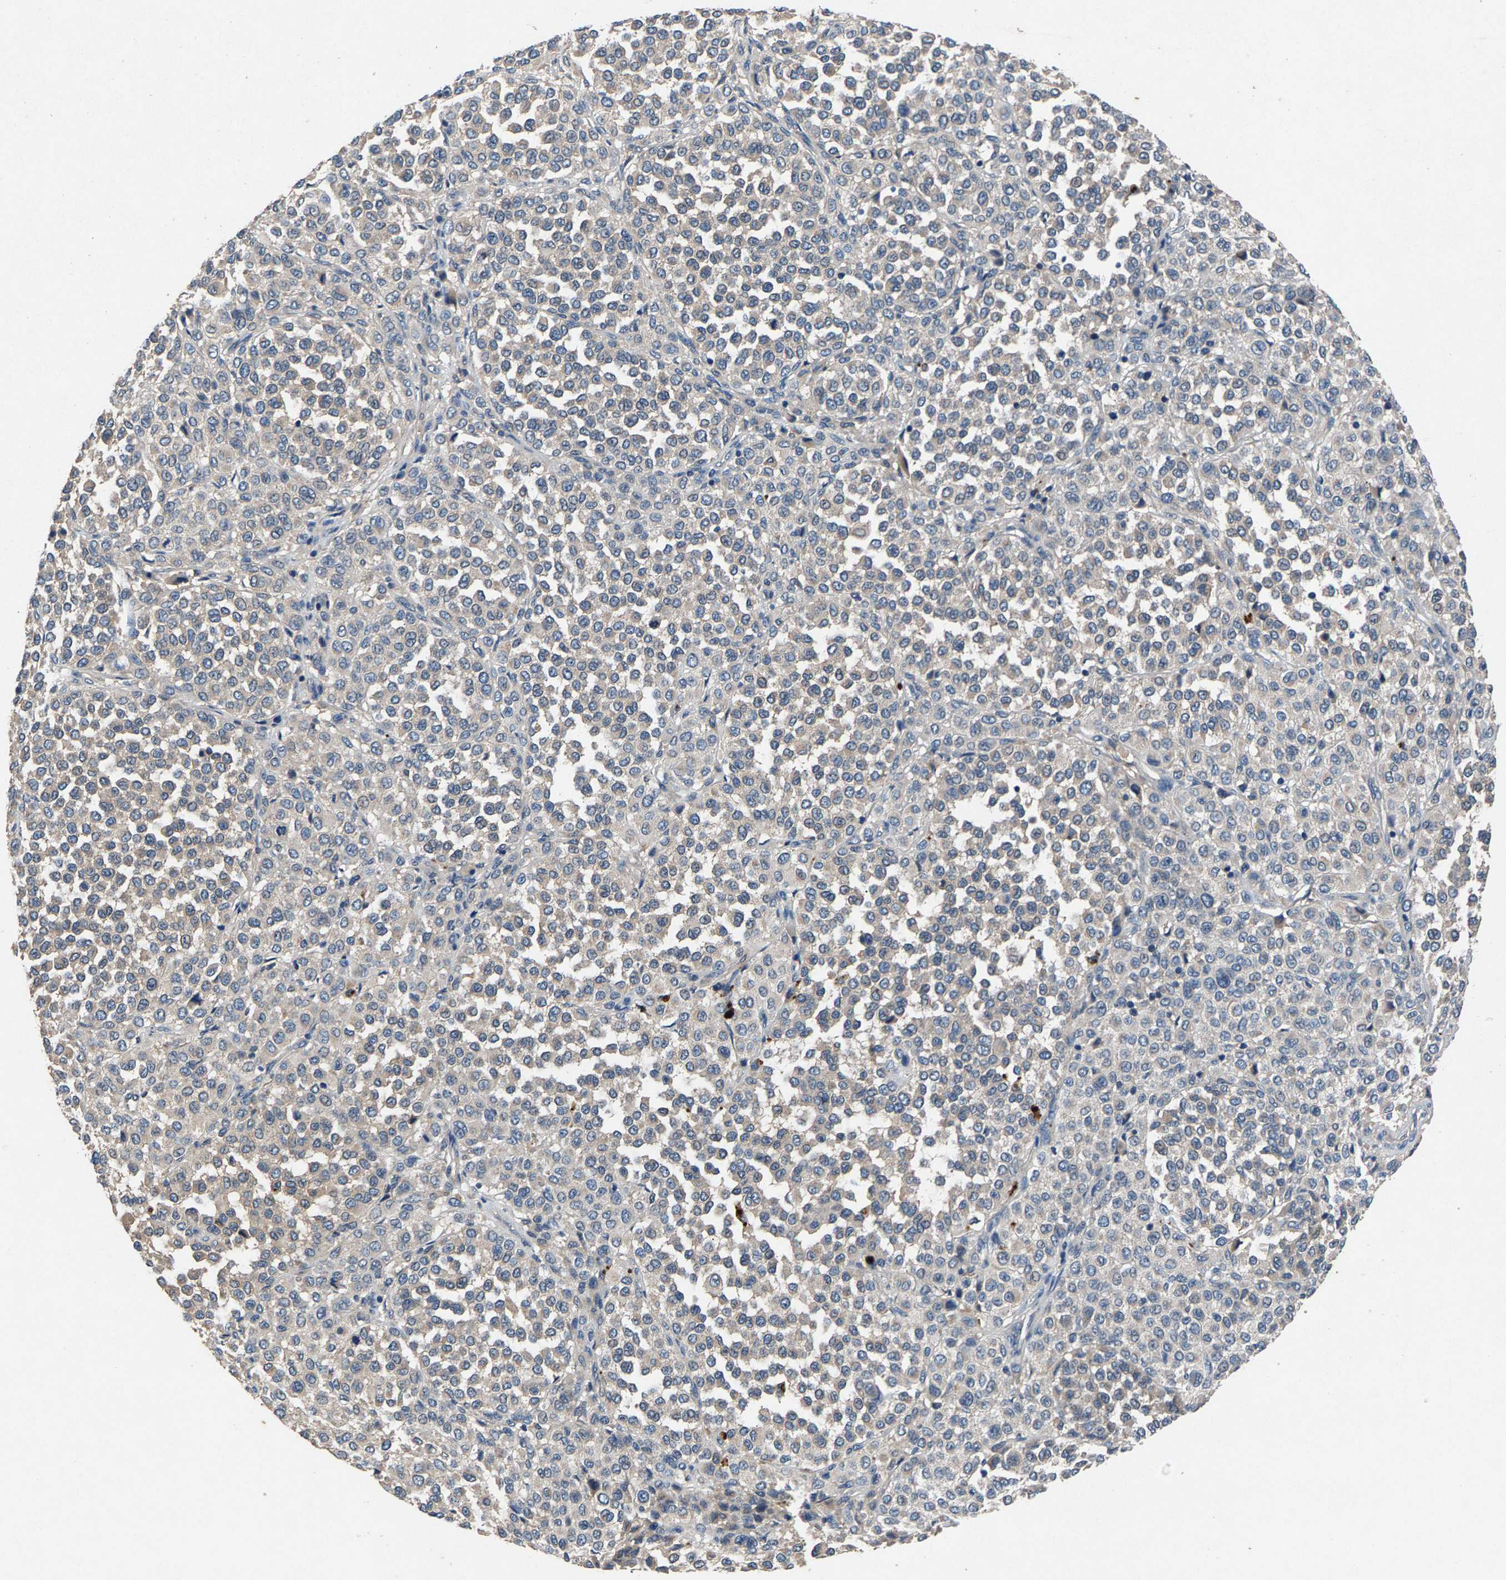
{"staining": {"intensity": "negative", "quantity": "none", "location": "none"}, "tissue": "melanoma", "cell_type": "Tumor cells", "image_type": "cancer", "snomed": [{"axis": "morphology", "description": "Malignant melanoma, Metastatic site"}, {"axis": "topography", "description": "Pancreas"}], "caption": "Immunohistochemistry of melanoma shows no expression in tumor cells.", "gene": "PRXL2C", "patient": {"sex": "female", "age": 30}}